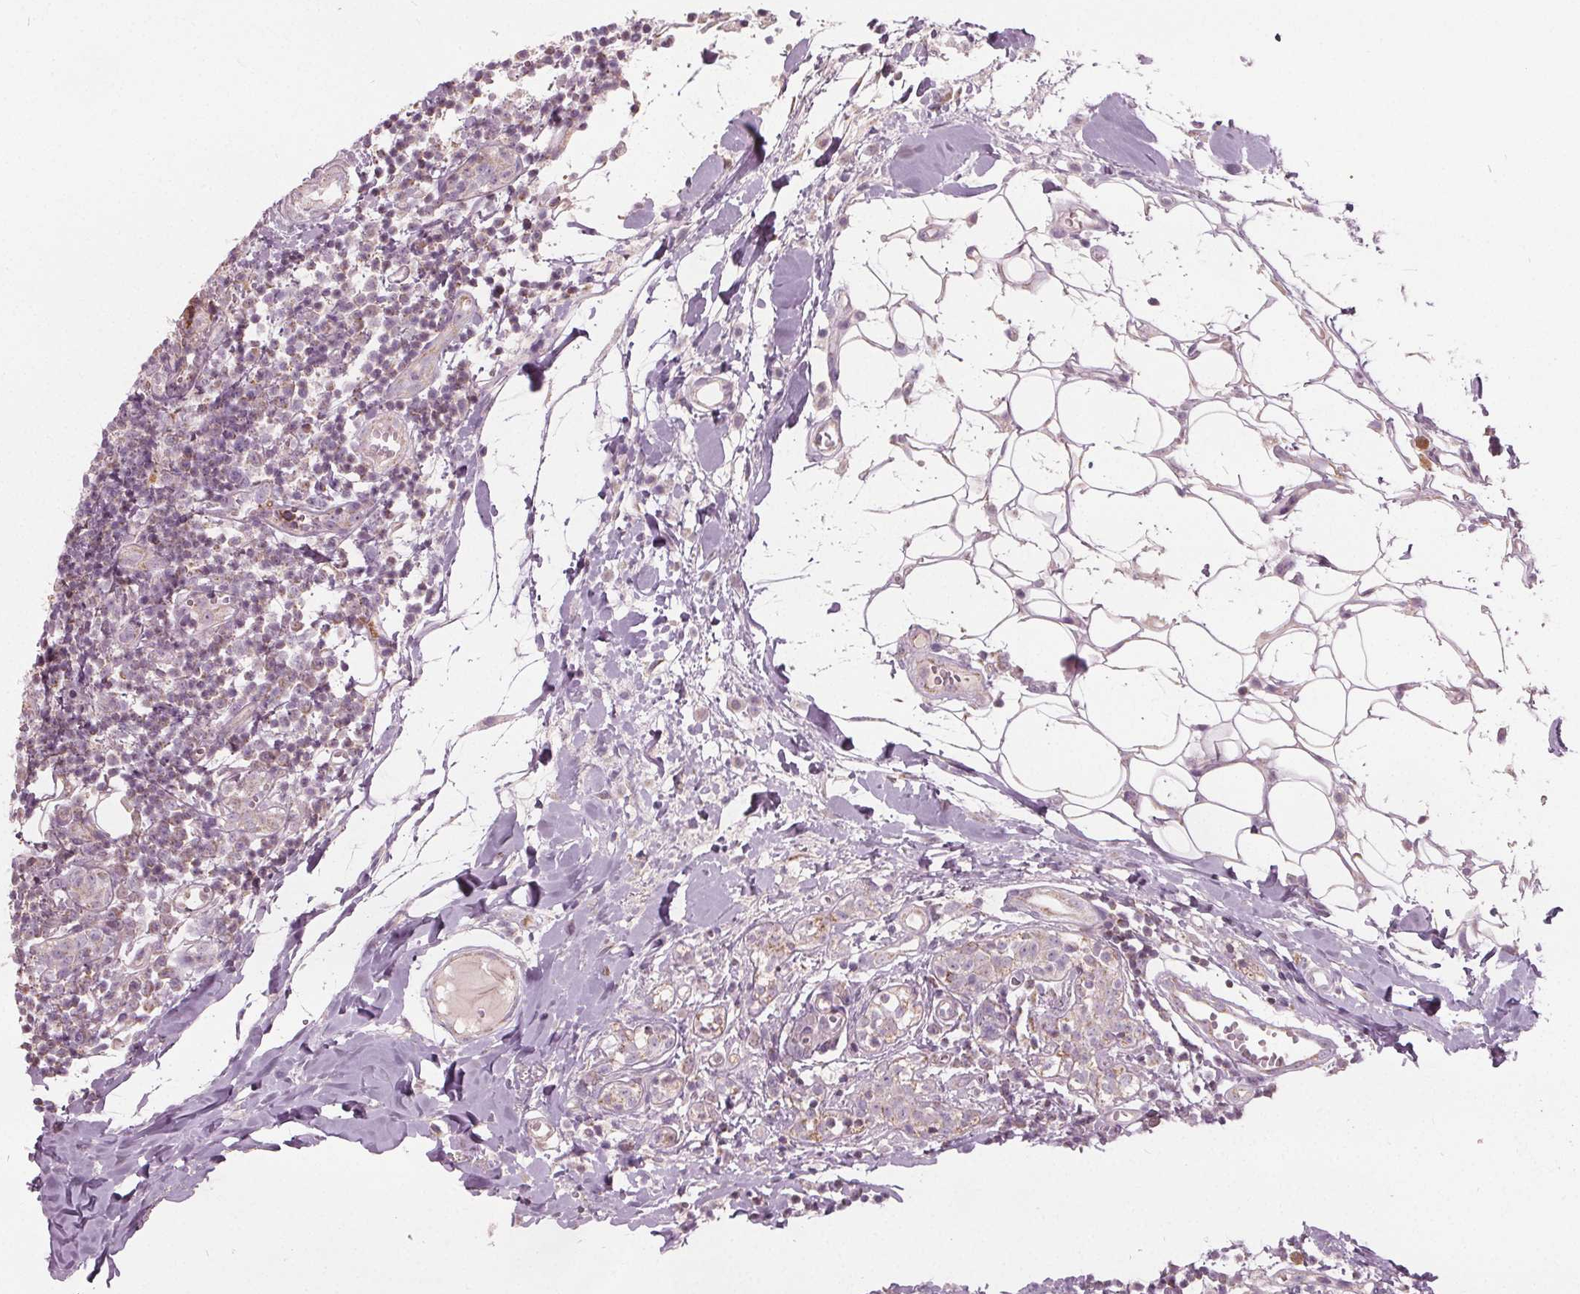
{"staining": {"intensity": "weak", "quantity": "25%-75%", "location": "cytoplasmic/membranous"}, "tissue": "breast cancer", "cell_type": "Tumor cells", "image_type": "cancer", "snomed": [{"axis": "morphology", "description": "Duct carcinoma"}, {"axis": "topography", "description": "Breast"}], "caption": "DAB (3,3'-diaminobenzidine) immunohistochemical staining of breast cancer displays weak cytoplasmic/membranous protein positivity in approximately 25%-75% of tumor cells.", "gene": "ECI2", "patient": {"sex": "female", "age": 30}}